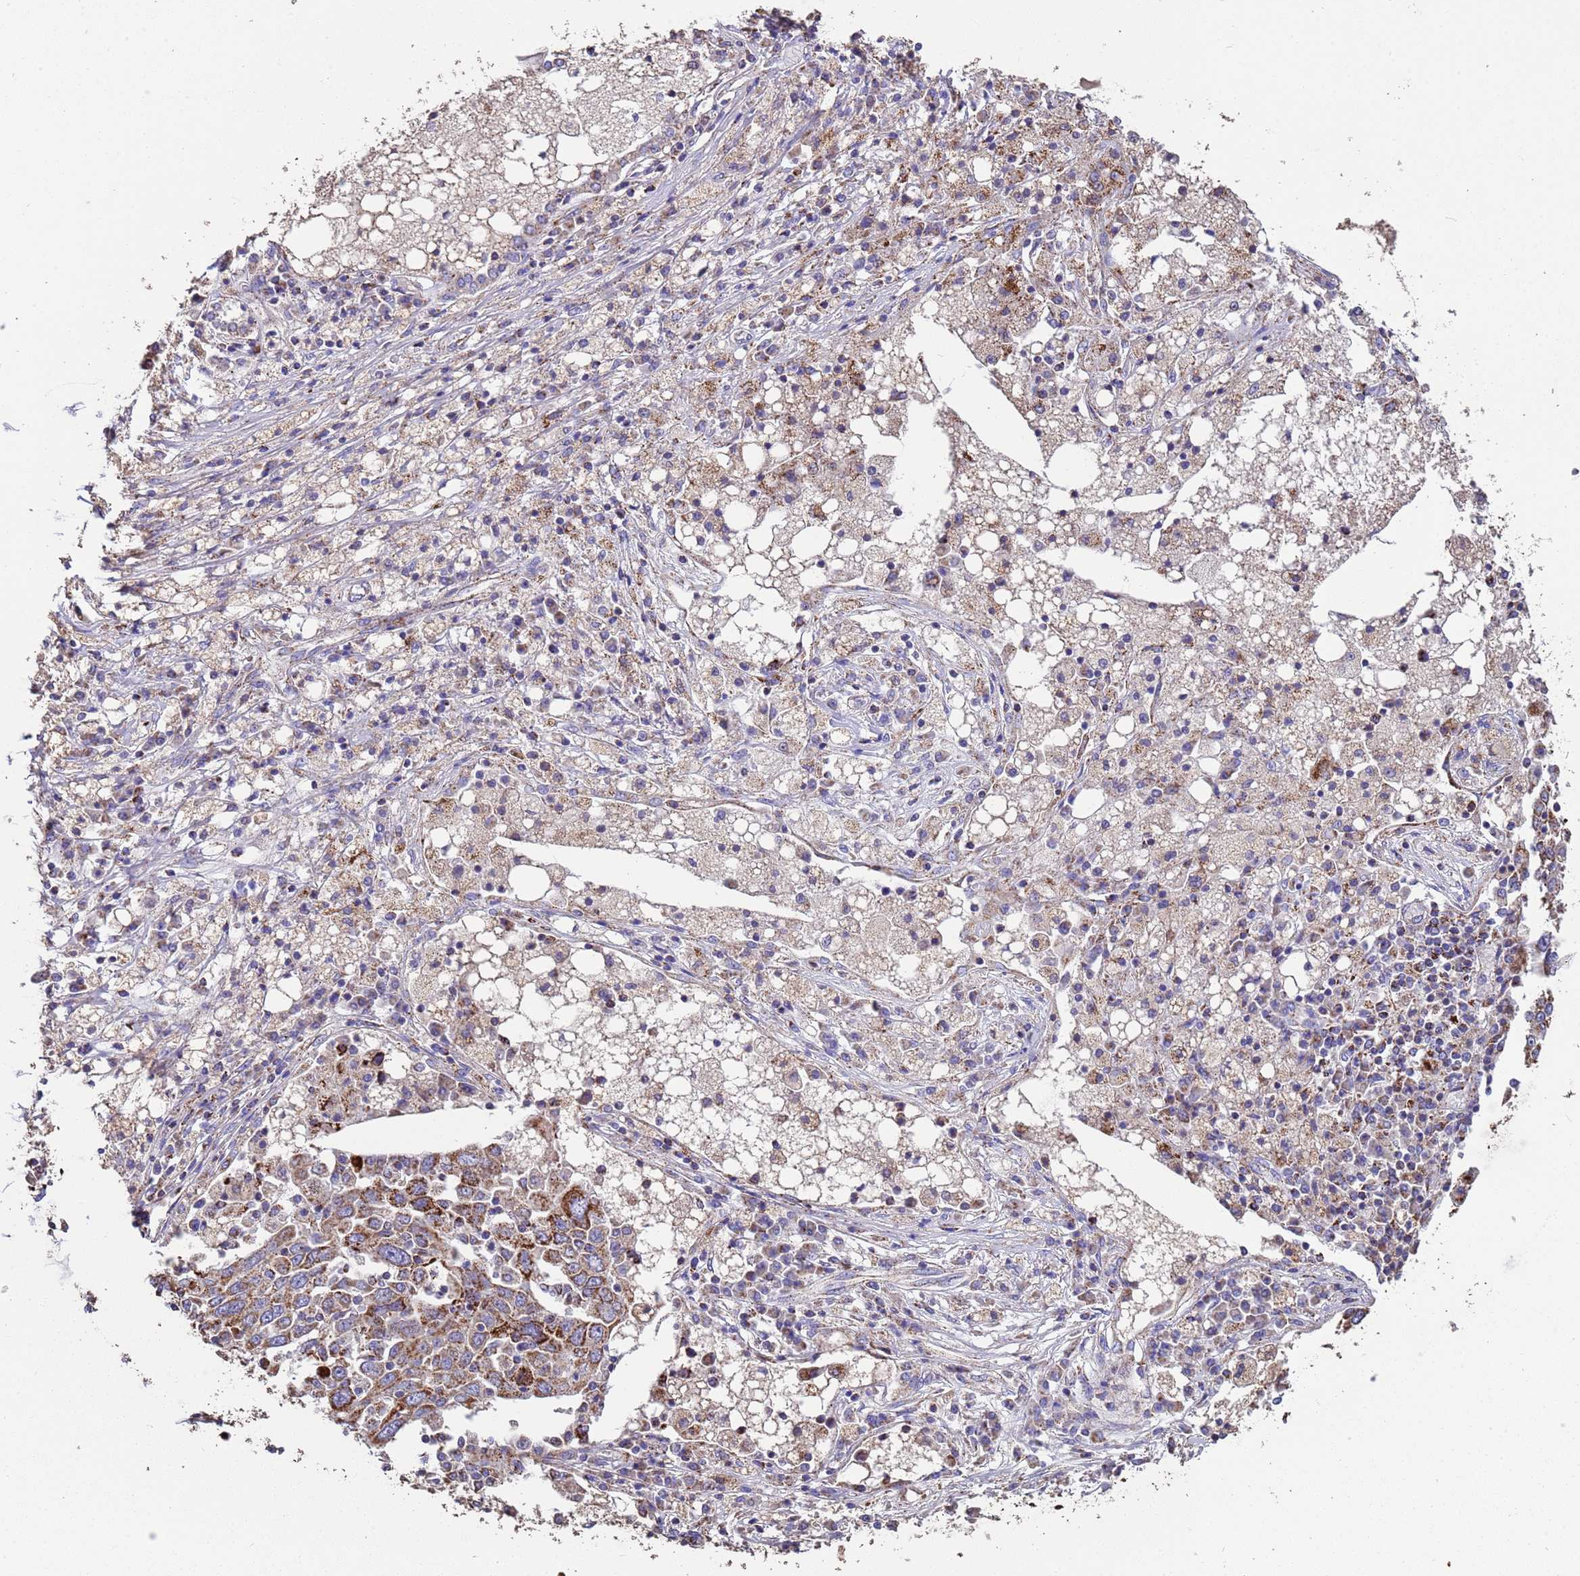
{"staining": {"intensity": "moderate", "quantity": ">75%", "location": "cytoplasmic/membranous"}, "tissue": "lung cancer", "cell_type": "Tumor cells", "image_type": "cancer", "snomed": [{"axis": "morphology", "description": "Squamous cell carcinoma, NOS"}, {"axis": "topography", "description": "Lung"}], "caption": "Moderate cytoplasmic/membranous expression is present in about >75% of tumor cells in lung cancer.", "gene": "ZNFX1", "patient": {"sex": "male", "age": 65}}